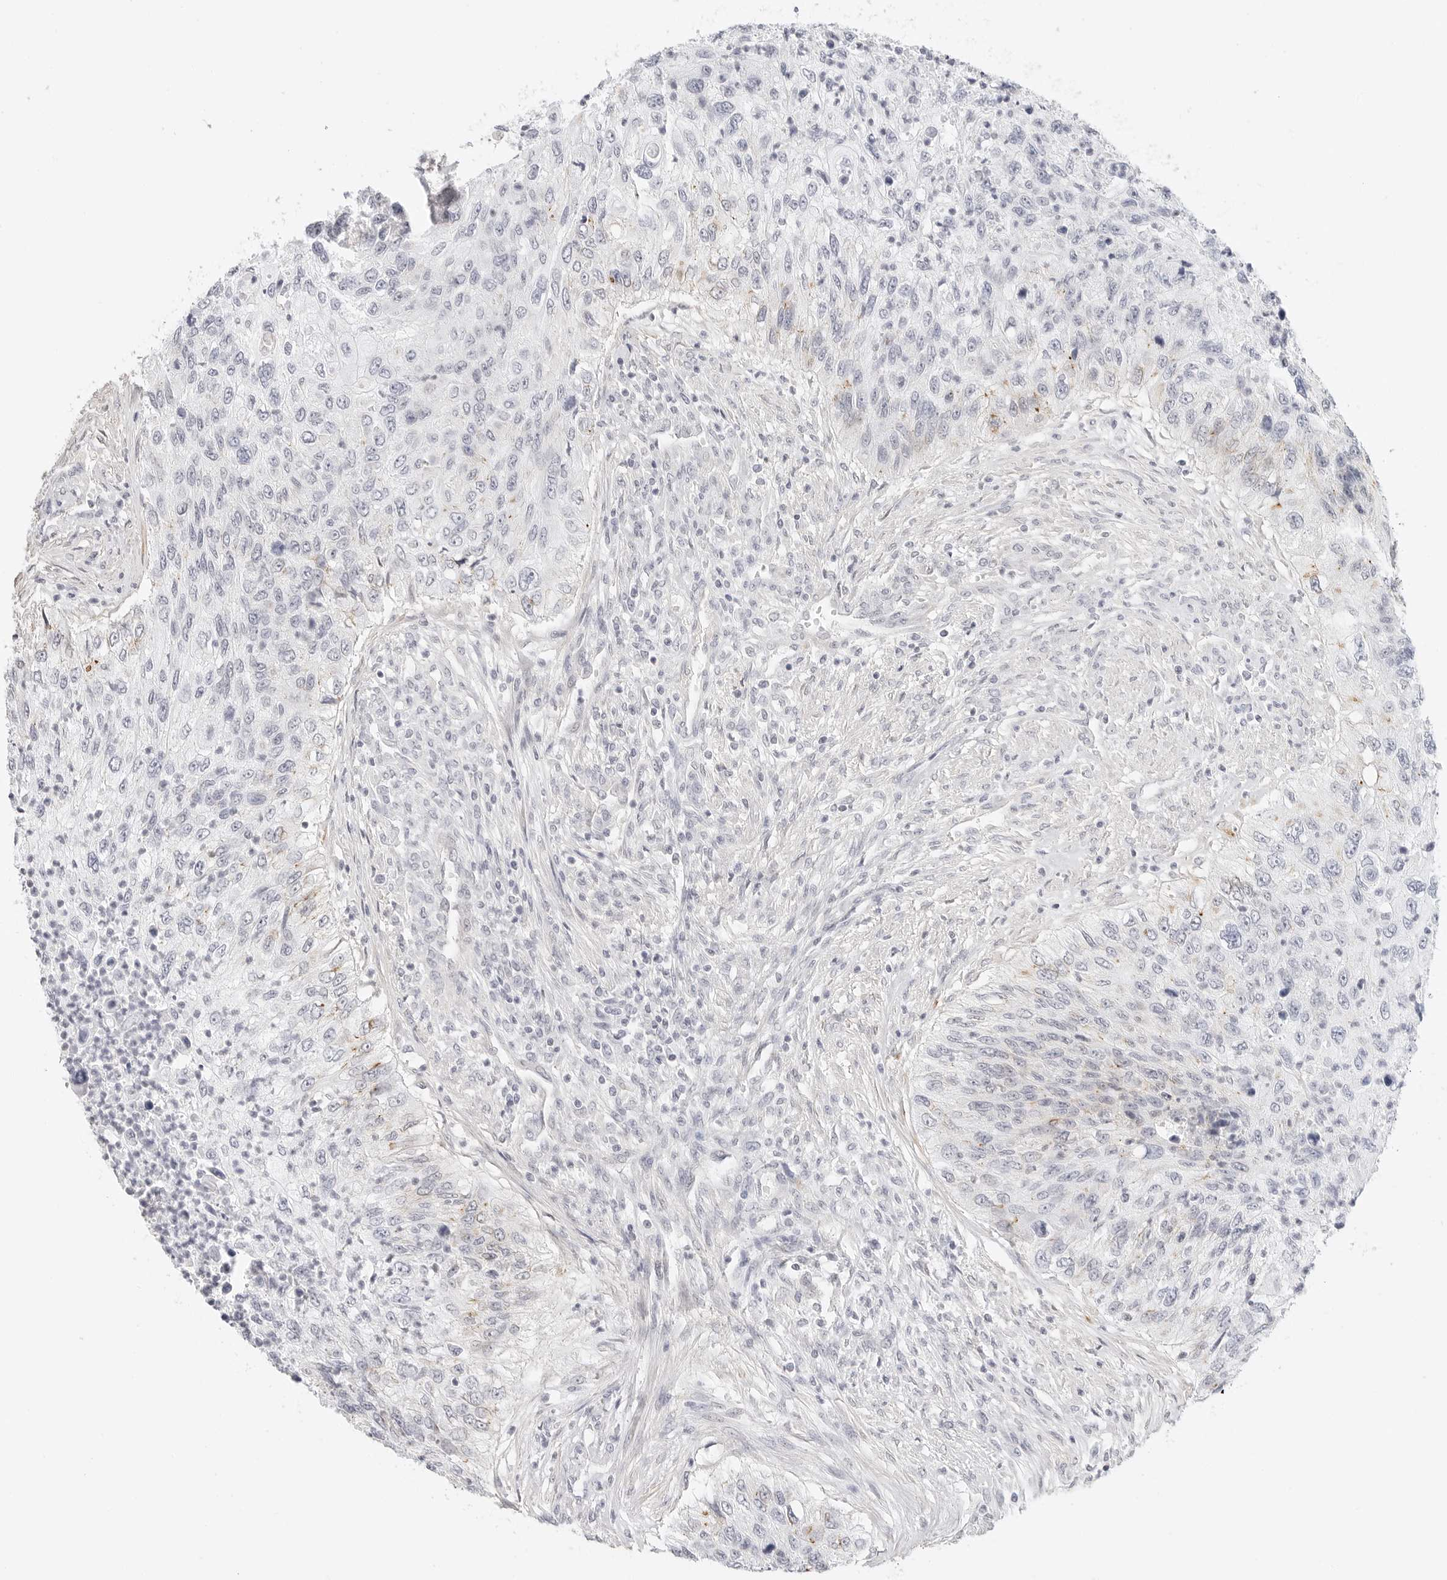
{"staining": {"intensity": "negative", "quantity": "none", "location": "none"}, "tissue": "urothelial cancer", "cell_type": "Tumor cells", "image_type": "cancer", "snomed": [{"axis": "morphology", "description": "Urothelial carcinoma, High grade"}, {"axis": "topography", "description": "Urinary bladder"}], "caption": "High magnification brightfield microscopy of high-grade urothelial carcinoma stained with DAB (3,3'-diaminobenzidine) (brown) and counterstained with hematoxylin (blue): tumor cells show no significant staining.", "gene": "PCDH19", "patient": {"sex": "female", "age": 60}}